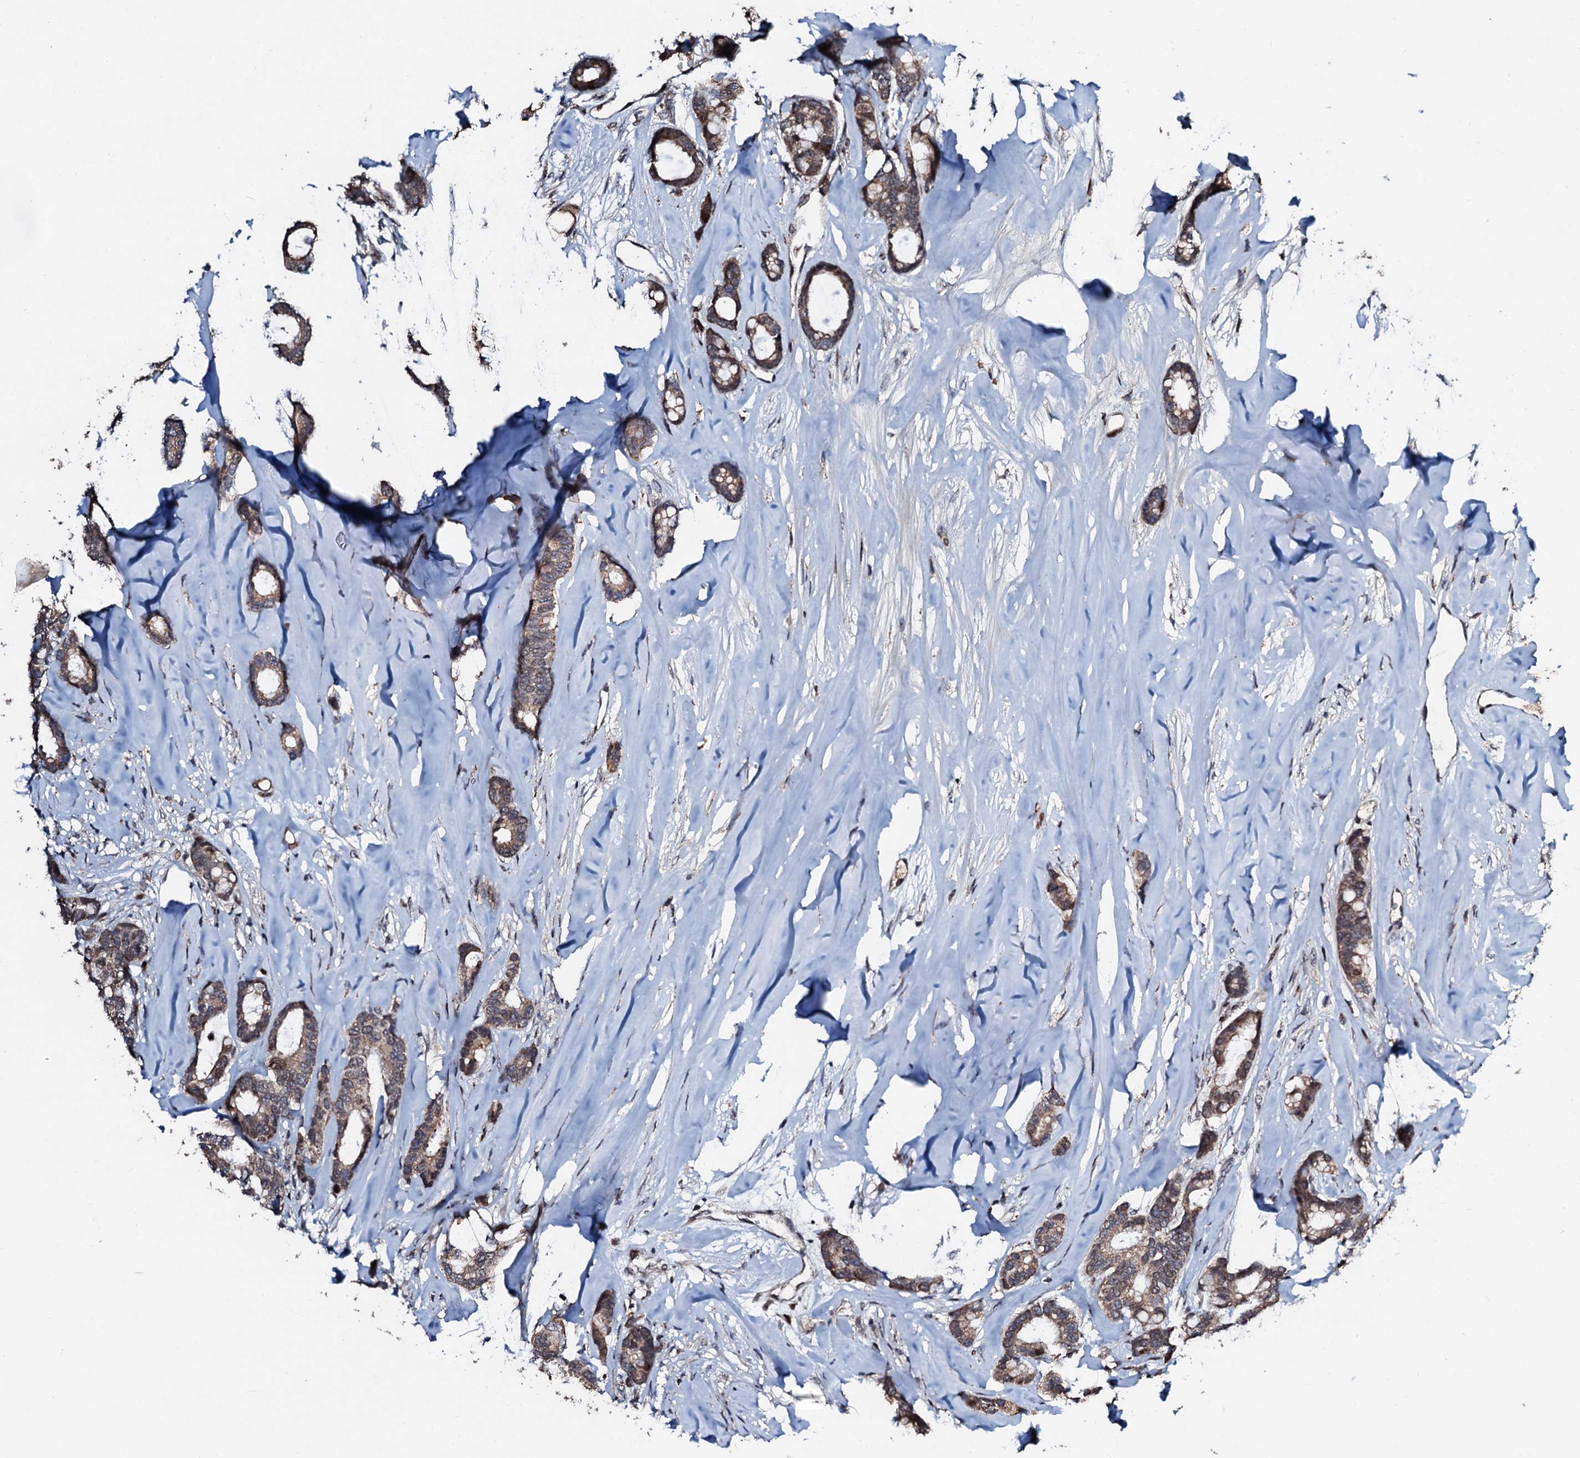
{"staining": {"intensity": "moderate", "quantity": ">75%", "location": "cytoplasmic/membranous,nuclear"}, "tissue": "breast cancer", "cell_type": "Tumor cells", "image_type": "cancer", "snomed": [{"axis": "morphology", "description": "Duct carcinoma"}, {"axis": "topography", "description": "Breast"}], "caption": "This image demonstrates IHC staining of human breast cancer (infiltrating ductal carcinoma), with medium moderate cytoplasmic/membranous and nuclear expression in about >75% of tumor cells.", "gene": "KIF18A", "patient": {"sex": "female", "age": 87}}